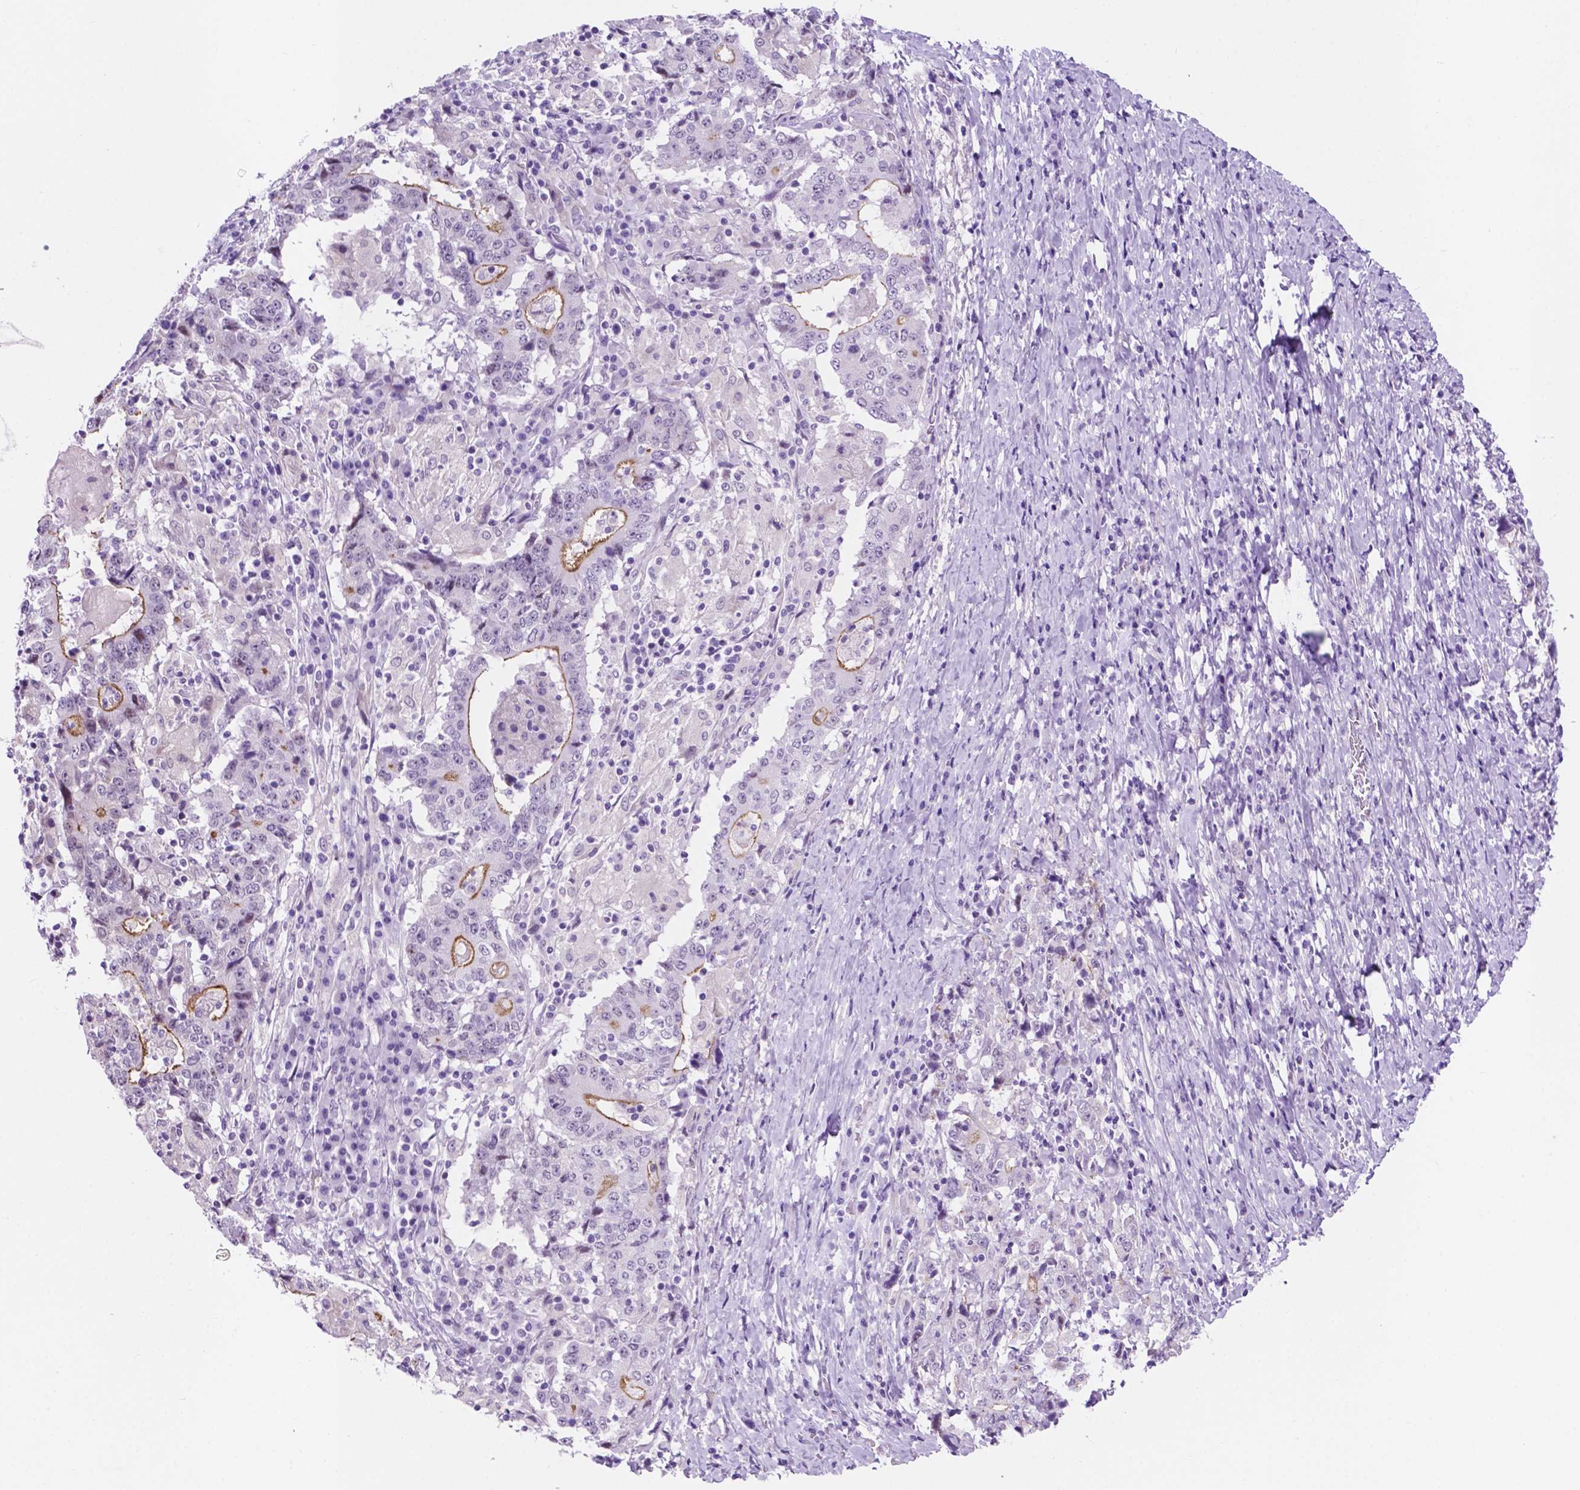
{"staining": {"intensity": "moderate", "quantity": "<25%", "location": "cytoplasmic/membranous"}, "tissue": "stomach cancer", "cell_type": "Tumor cells", "image_type": "cancer", "snomed": [{"axis": "morphology", "description": "Normal tissue, NOS"}, {"axis": "morphology", "description": "Adenocarcinoma, NOS"}, {"axis": "topography", "description": "Stomach, upper"}, {"axis": "topography", "description": "Stomach"}], "caption": "This is an image of immunohistochemistry staining of stomach cancer (adenocarcinoma), which shows moderate expression in the cytoplasmic/membranous of tumor cells.", "gene": "ACY3", "patient": {"sex": "male", "age": 59}}